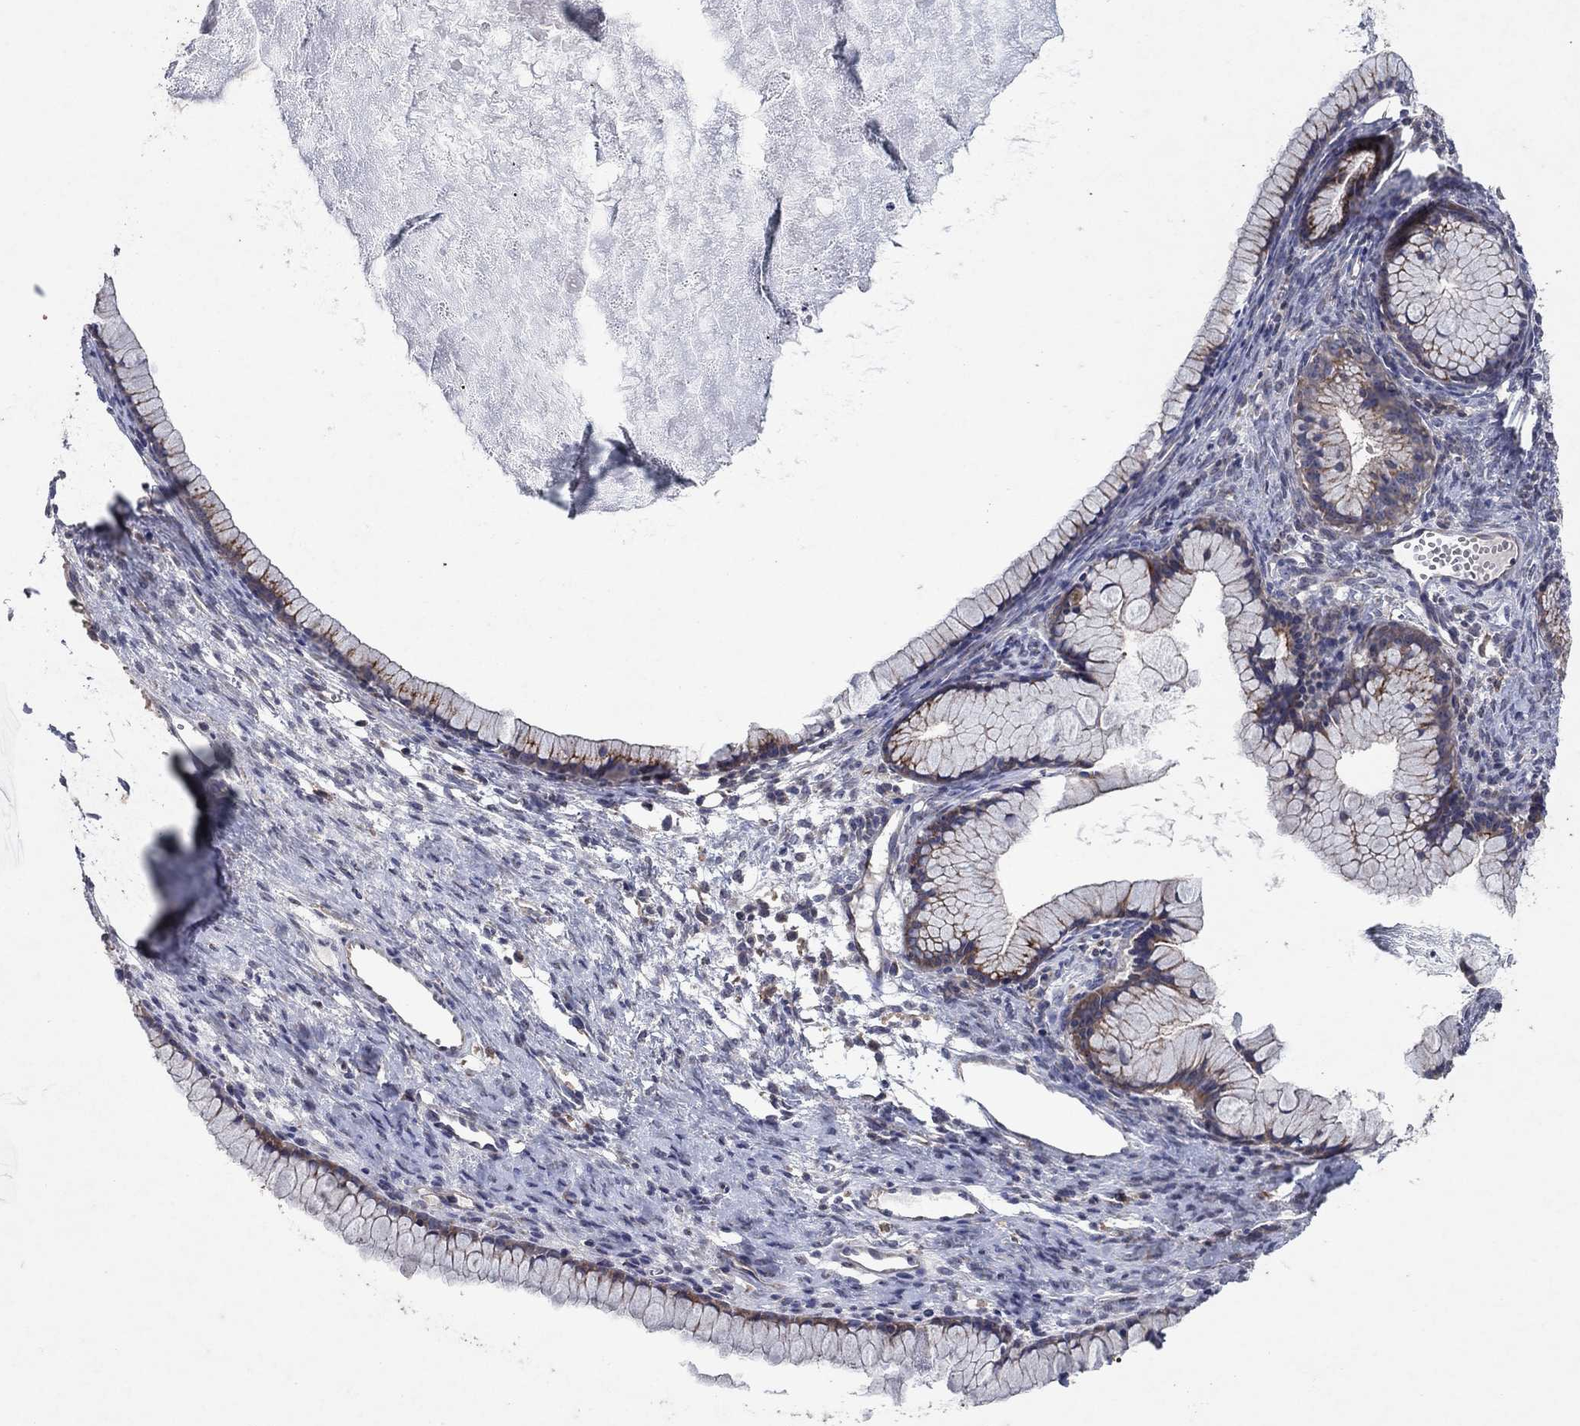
{"staining": {"intensity": "strong", "quantity": "25%-75%", "location": "cytoplasmic/membranous"}, "tissue": "ovarian cancer", "cell_type": "Tumor cells", "image_type": "cancer", "snomed": [{"axis": "morphology", "description": "Cystadenocarcinoma, mucinous, NOS"}, {"axis": "topography", "description": "Ovary"}], "caption": "Ovarian cancer (mucinous cystadenocarcinoma) stained with a brown dye shows strong cytoplasmic/membranous positive expression in approximately 25%-75% of tumor cells.", "gene": "FRG1", "patient": {"sex": "female", "age": 41}}